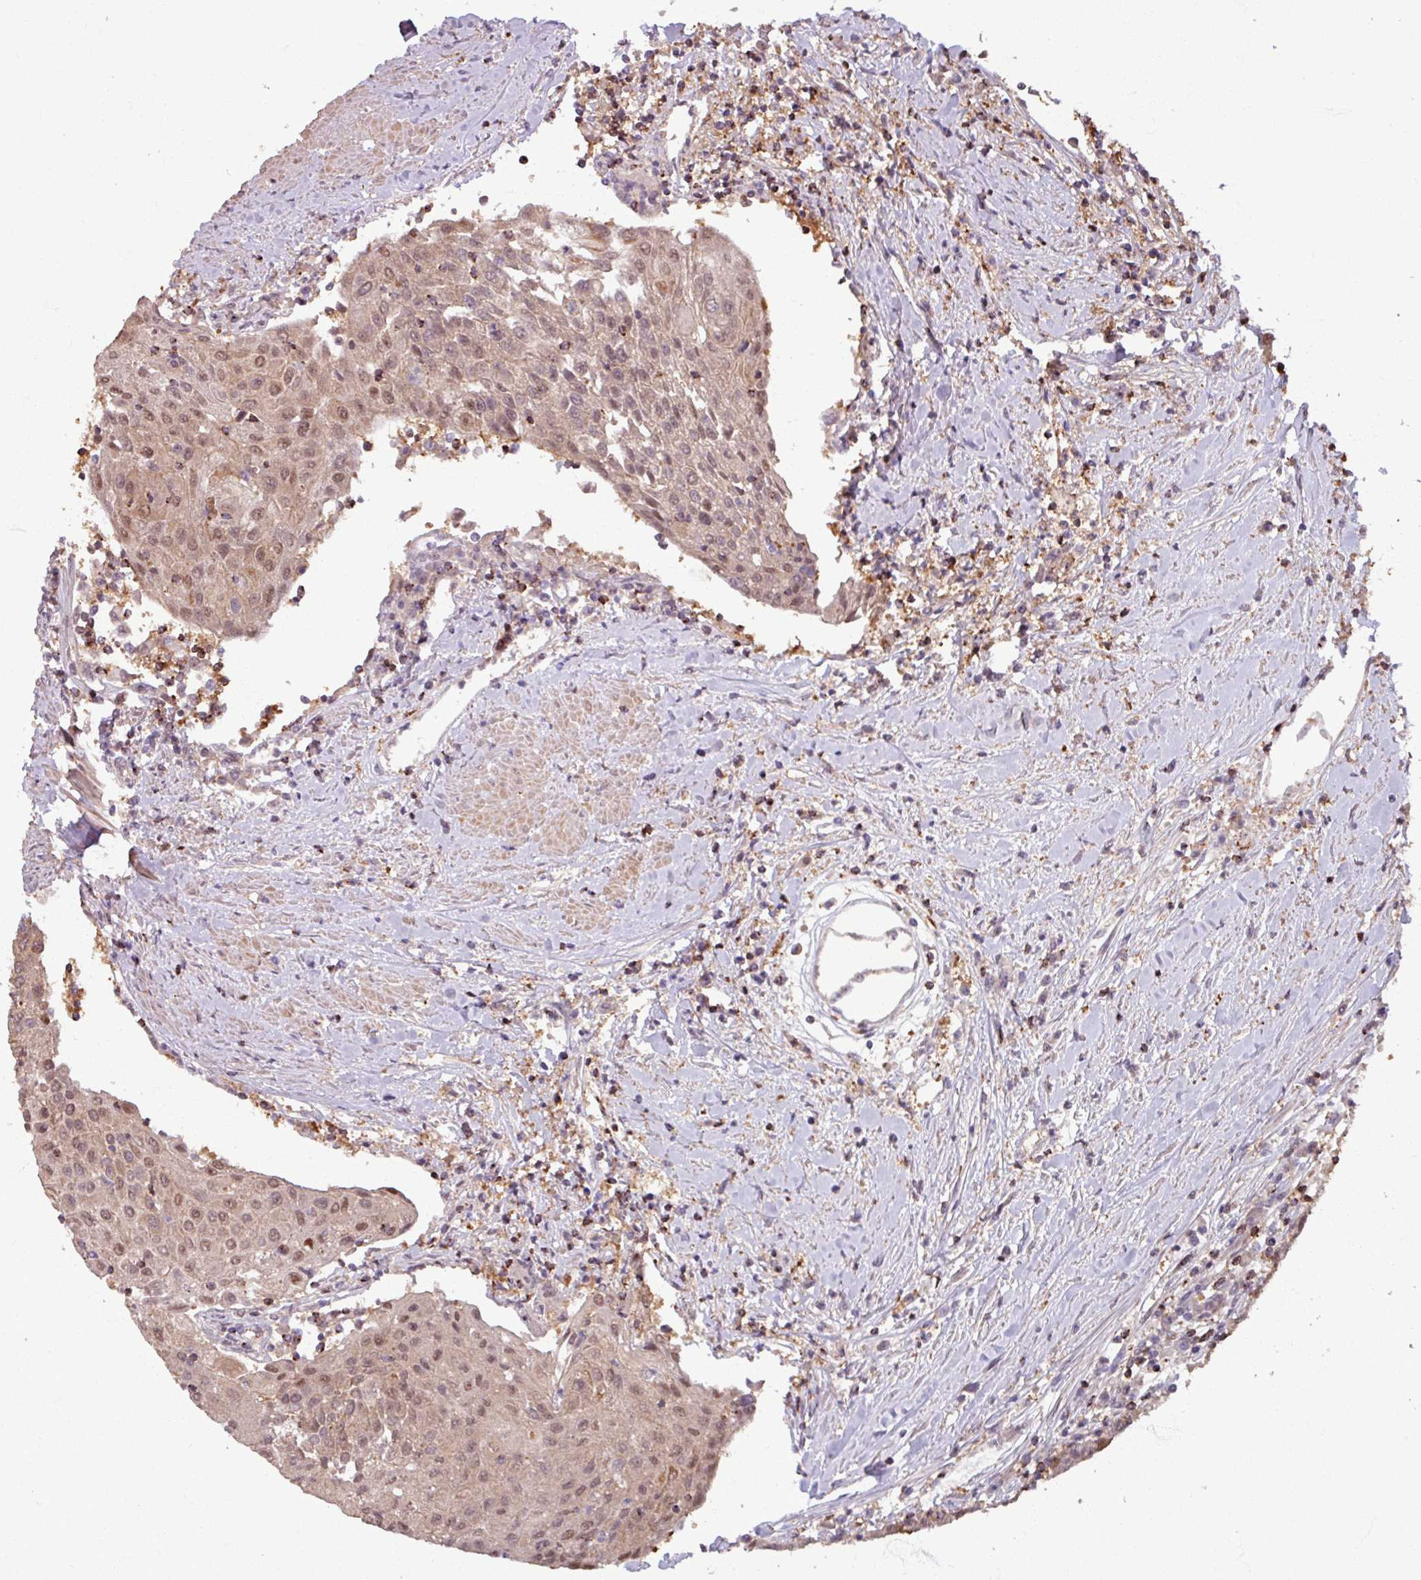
{"staining": {"intensity": "moderate", "quantity": ">75%", "location": "cytoplasmic/membranous,nuclear"}, "tissue": "urothelial cancer", "cell_type": "Tumor cells", "image_type": "cancer", "snomed": [{"axis": "morphology", "description": "Urothelial carcinoma, High grade"}, {"axis": "topography", "description": "Urinary bladder"}], "caption": "This is an image of IHC staining of urothelial cancer, which shows moderate expression in the cytoplasmic/membranous and nuclear of tumor cells.", "gene": "OR6B1", "patient": {"sex": "female", "age": 85}}